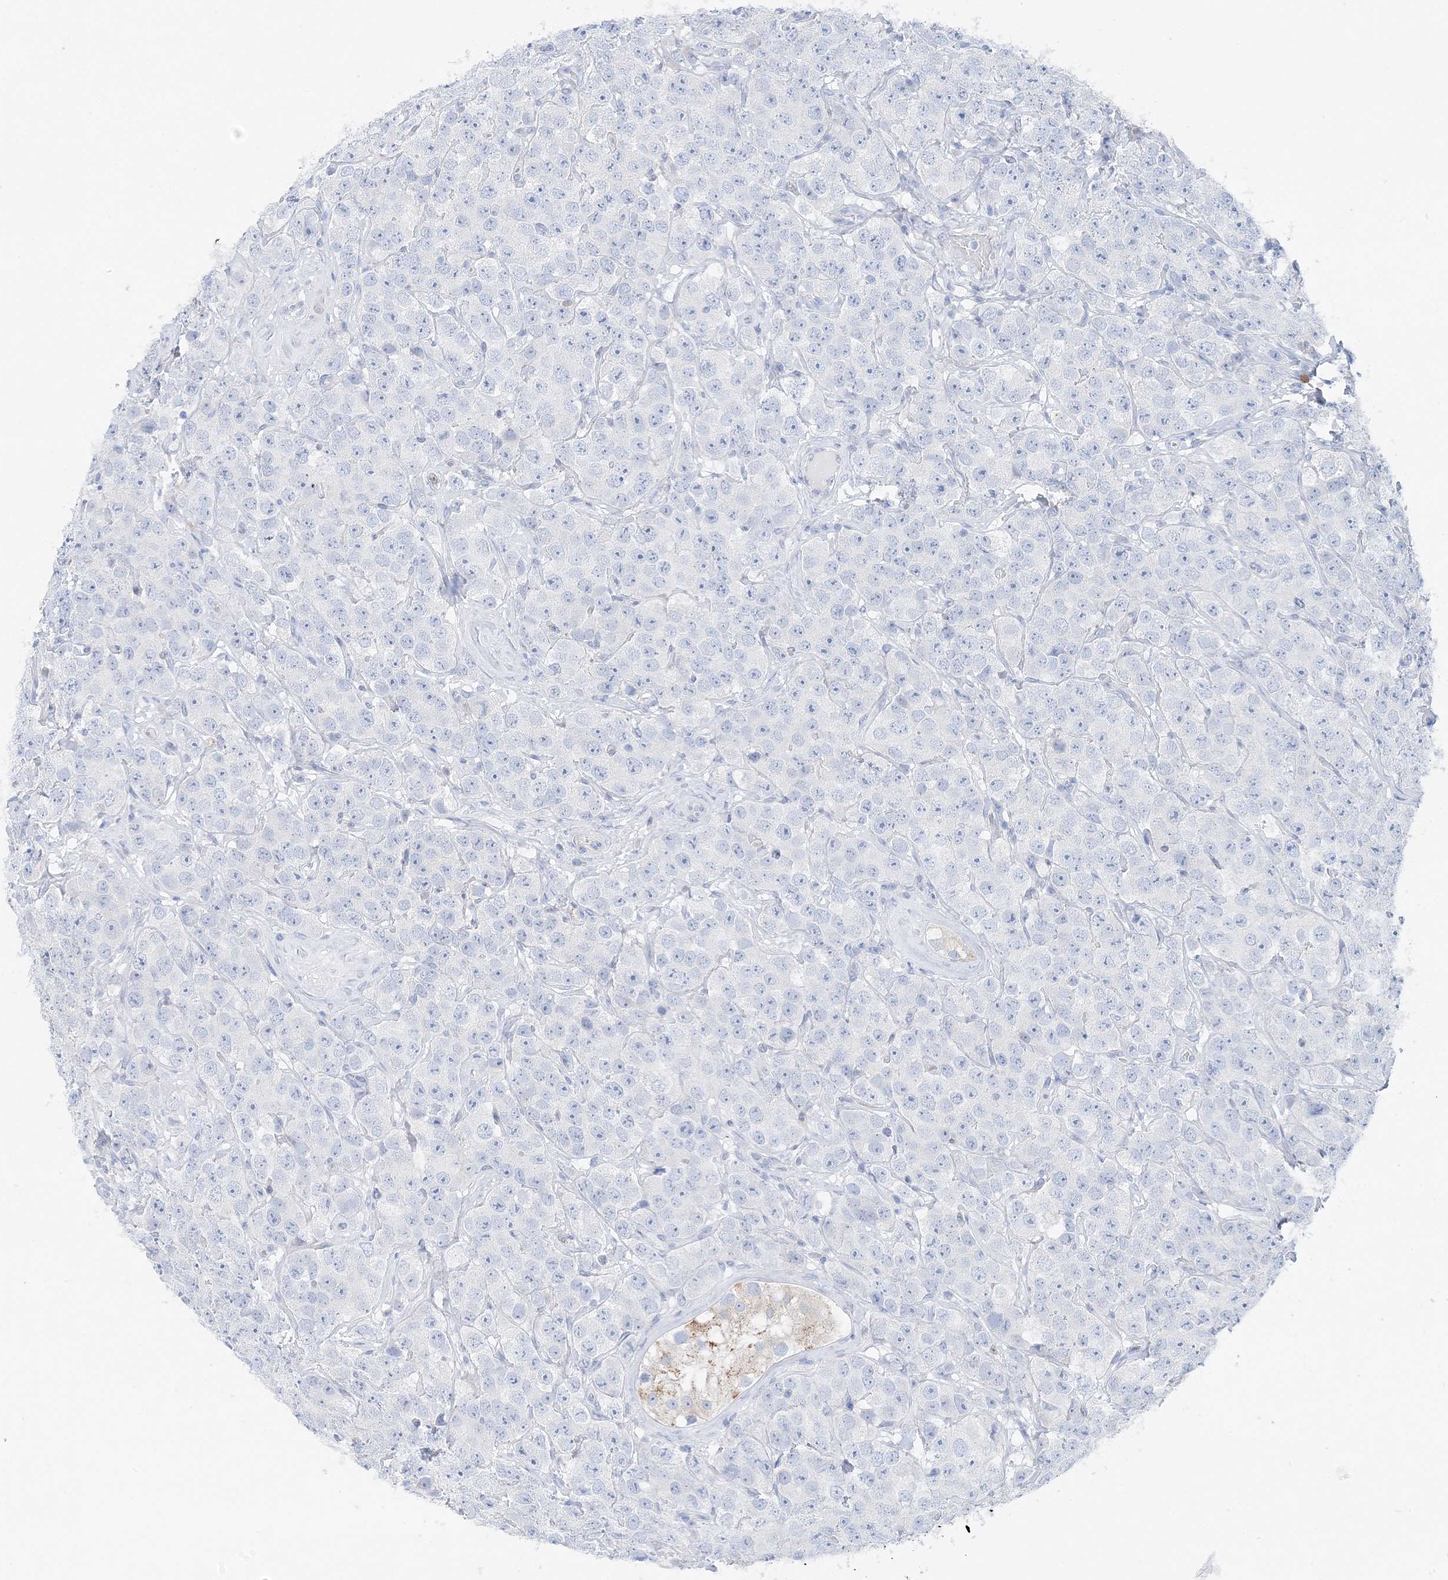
{"staining": {"intensity": "negative", "quantity": "none", "location": "none"}, "tissue": "testis cancer", "cell_type": "Tumor cells", "image_type": "cancer", "snomed": [{"axis": "morphology", "description": "Seminoma, NOS"}, {"axis": "topography", "description": "Testis"}], "caption": "Immunohistochemical staining of human testis seminoma displays no significant positivity in tumor cells.", "gene": "HMGCS1", "patient": {"sex": "male", "age": 28}}